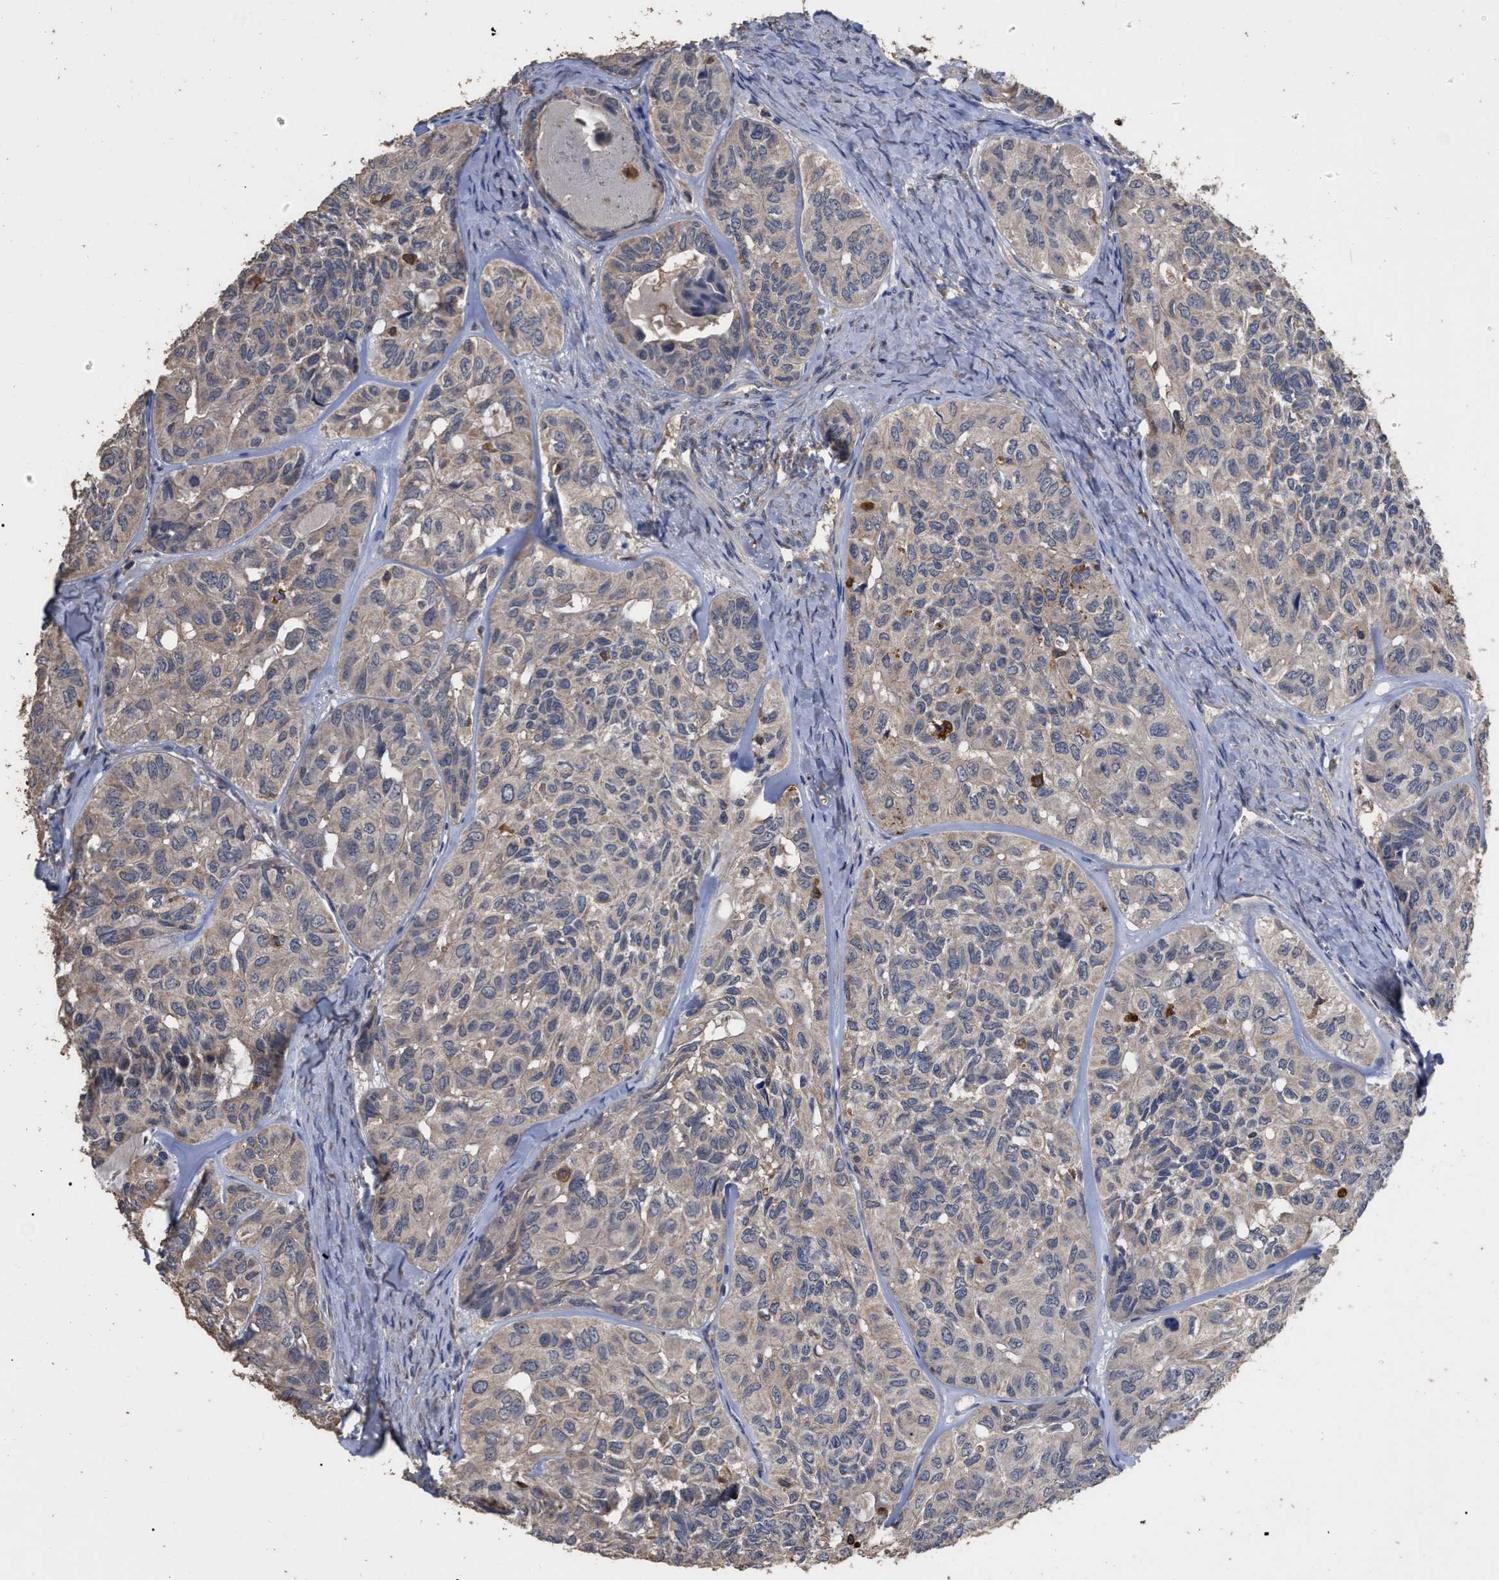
{"staining": {"intensity": "negative", "quantity": "none", "location": "none"}, "tissue": "head and neck cancer", "cell_type": "Tumor cells", "image_type": "cancer", "snomed": [{"axis": "morphology", "description": "Adenocarcinoma, NOS"}, {"axis": "topography", "description": "Salivary gland, NOS"}, {"axis": "topography", "description": "Head-Neck"}], "caption": "Immunohistochemical staining of human head and neck cancer reveals no significant staining in tumor cells. (DAB (3,3'-diaminobenzidine) immunohistochemistry (IHC) with hematoxylin counter stain).", "gene": "GPR179", "patient": {"sex": "female", "age": 76}}